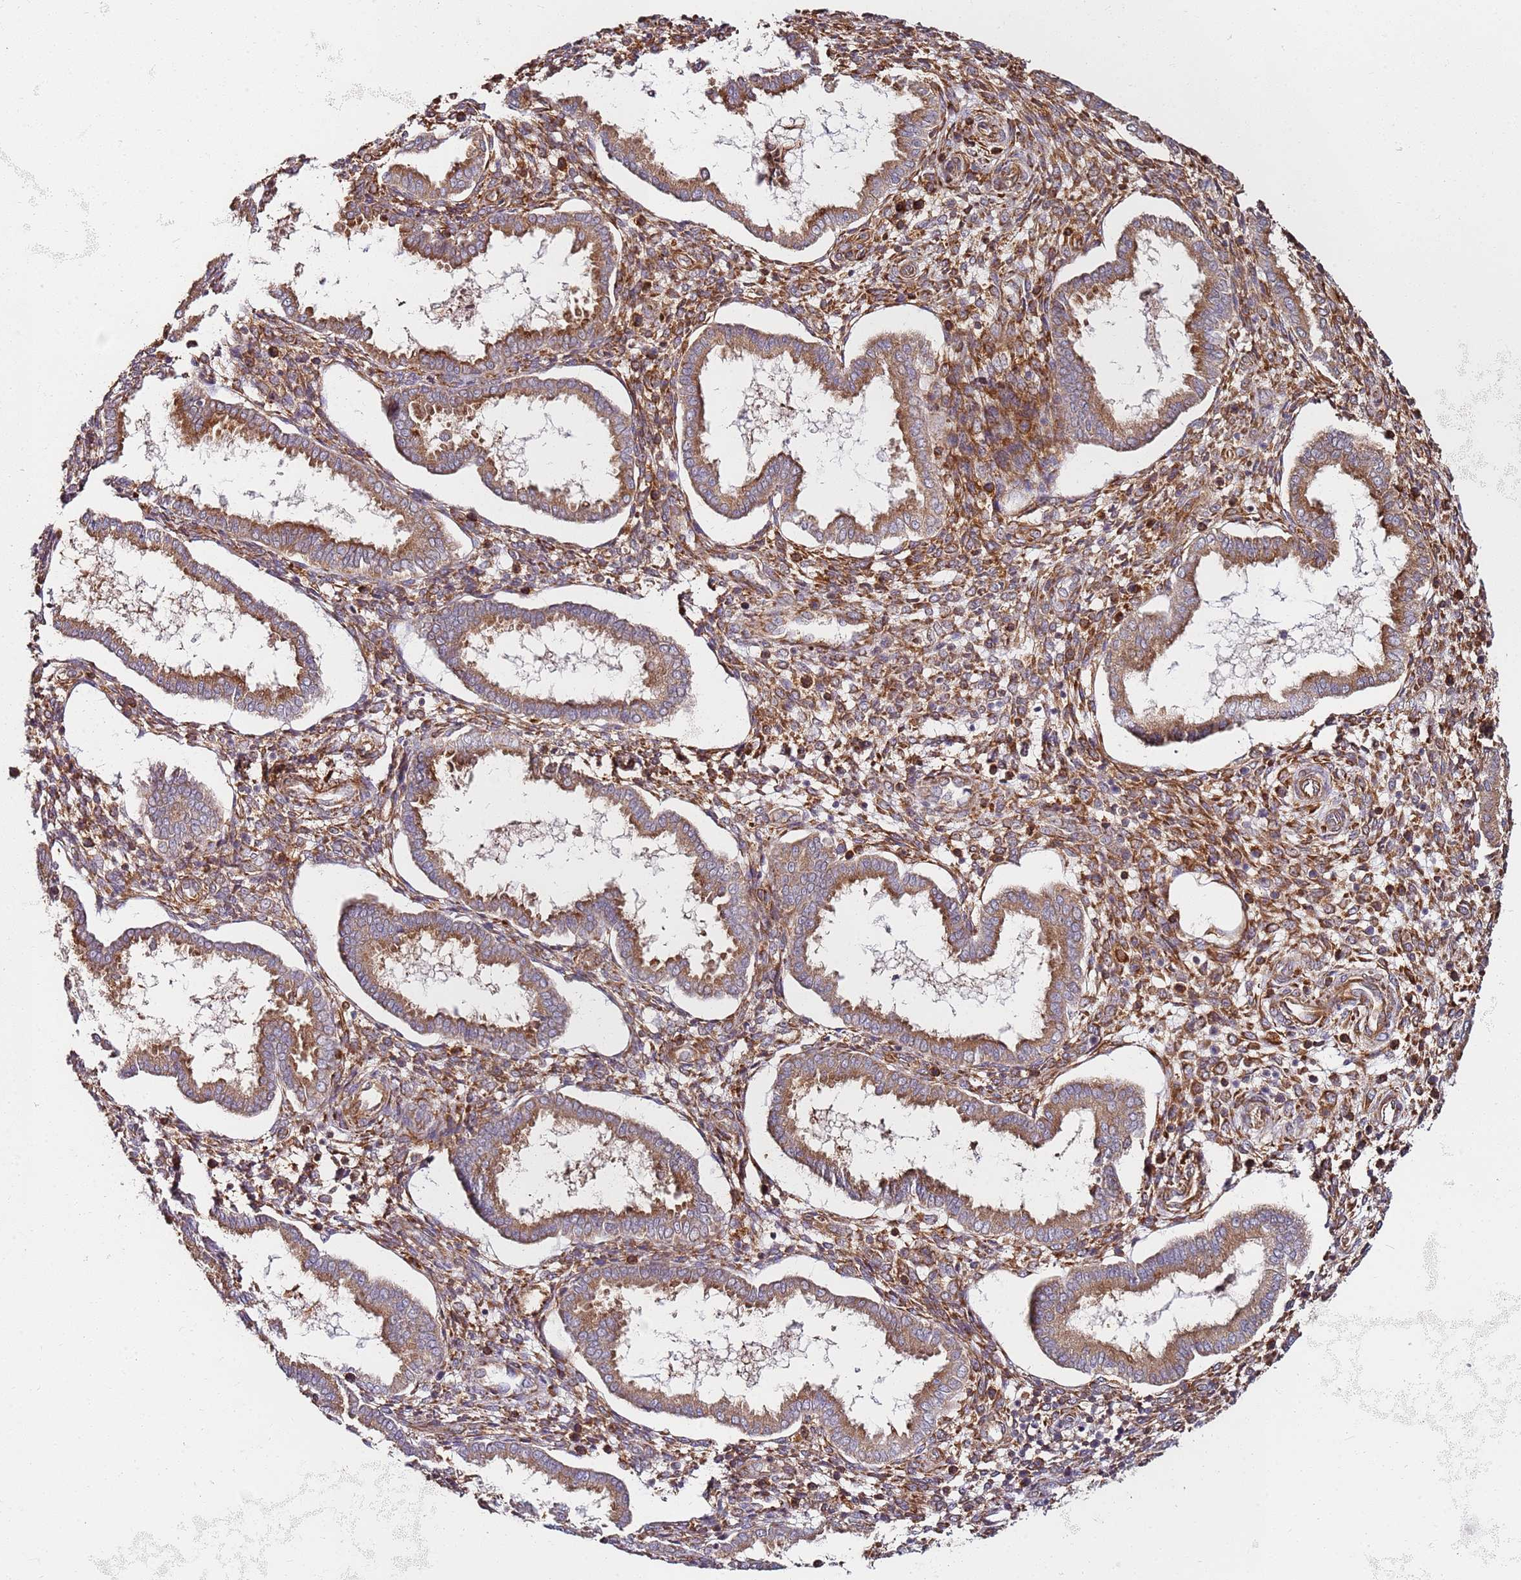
{"staining": {"intensity": "weak", "quantity": "25%-75%", "location": "cytoplasmic/membranous"}, "tissue": "endometrium", "cell_type": "Cells in endometrial stroma", "image_type": "normal", "snomed": [{"axis": "morphology", "description": "Normal tissue, NOS"}, {"axis": "topography", "description": "Endometrium"}], "caption": "Brown immunohistochemical staining in benign human endometrium demonstrates weak cytoplasmic/membranous staining in about 25%-75% of cells in endometrial stroma. (DAB (3,3'-diaminobenzidine) = brown stain, brightfield microscopy at high magnification).", "gene": "RPS3A", "patient": {"sex": "female", "age": 24}}